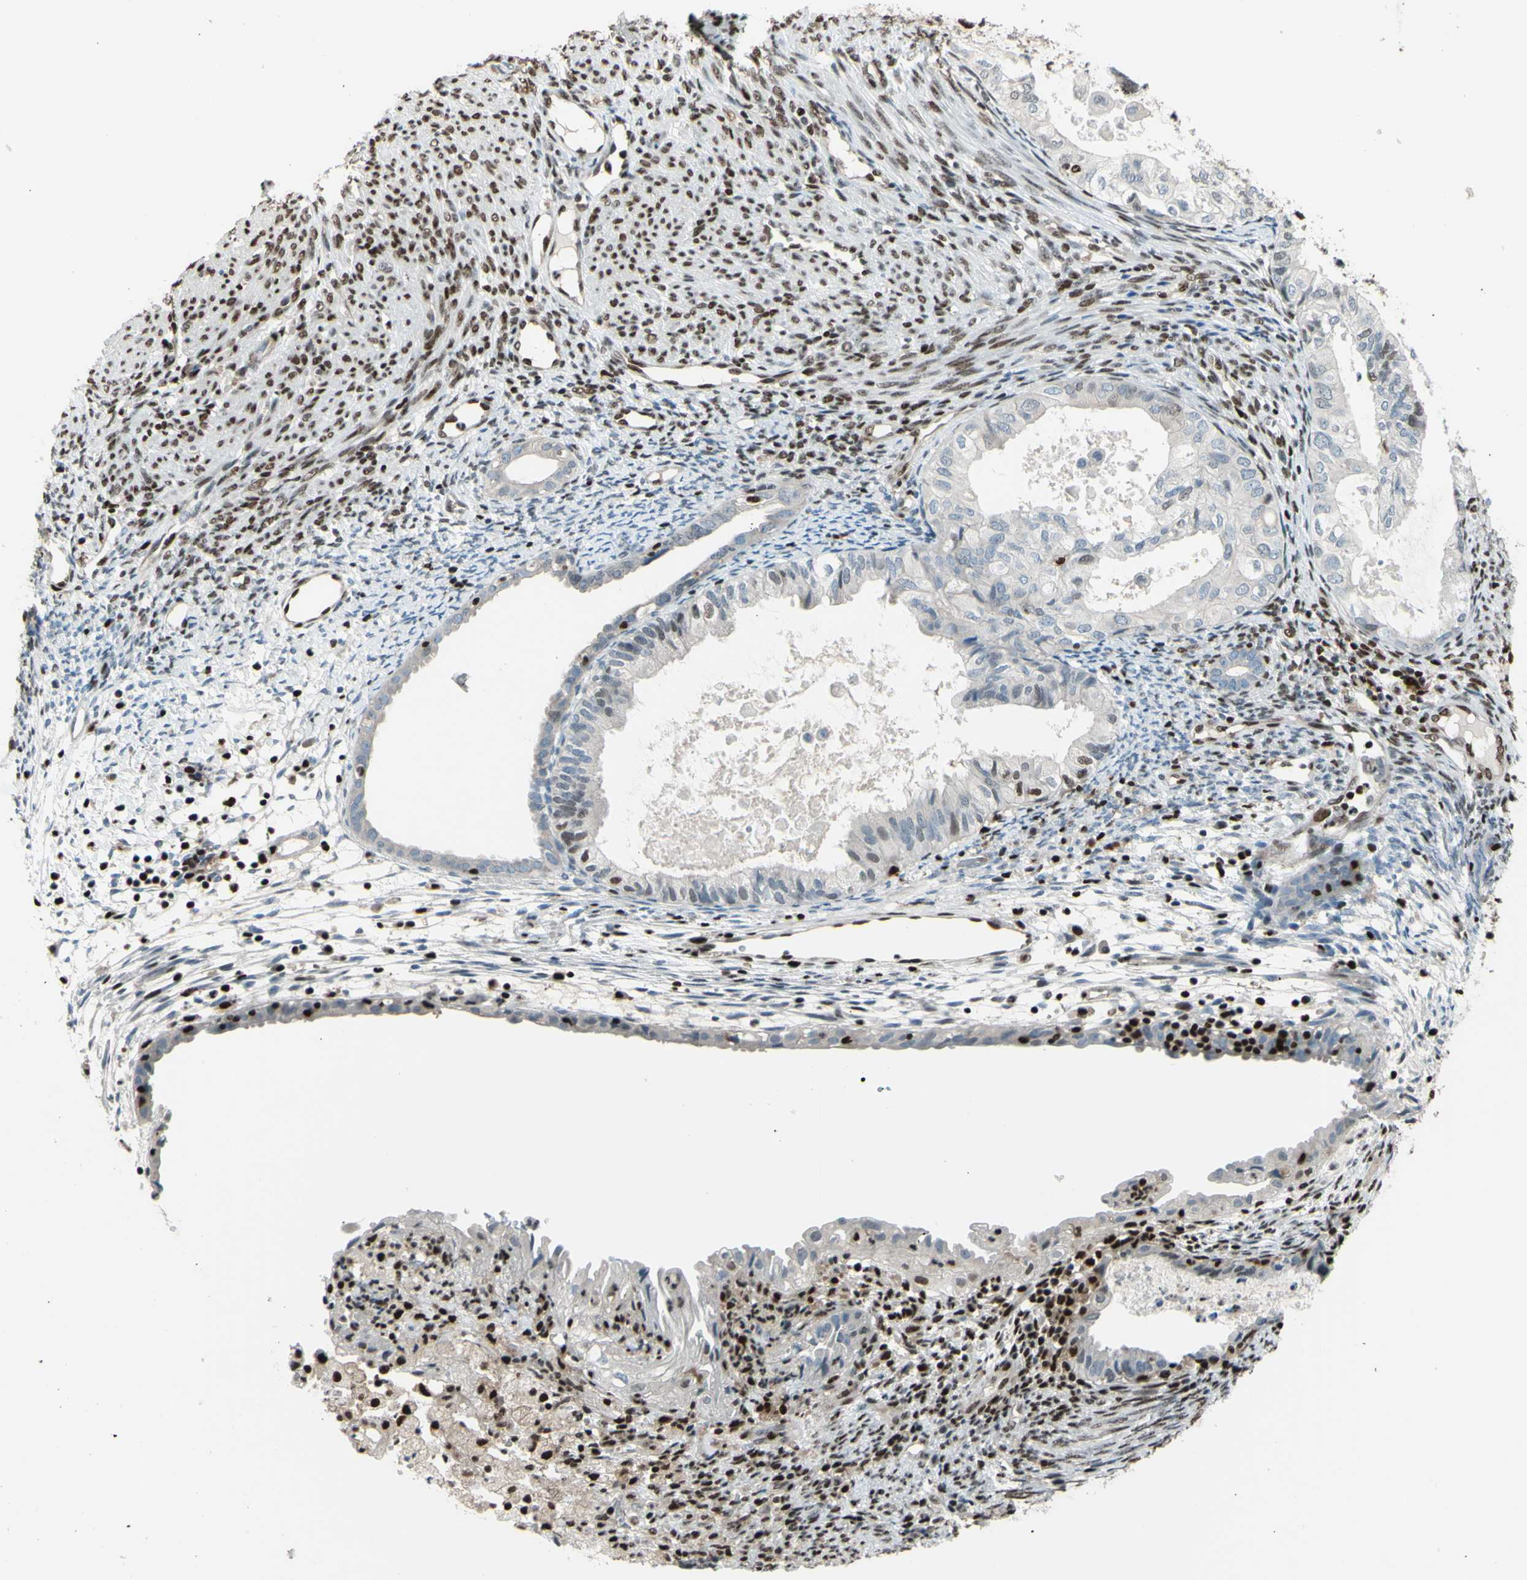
{"staining": {"intensity": "negative", "quantity": "none", "location": "none"}, "tissue": "cervical cancer", "cell_type": "Tumor cells", "image_type": "cancer", "snomed": [{"axis": "morphology", "description": "Normal tissue, NOS"}, {"axis": "morphology", "description": "Adenocarcinoma, NOS"}, {"axis": "topography", "description": "Cervix"}, {"axis": "topography", "description": "Endometrium"}], "caption": "Immunohistochemical staining of human adenocarcinoma (cervical) exhibits no significant staining in tumor cells.", "gene": "FKBP5", "patient": {"sex": "female", "age": 86}}